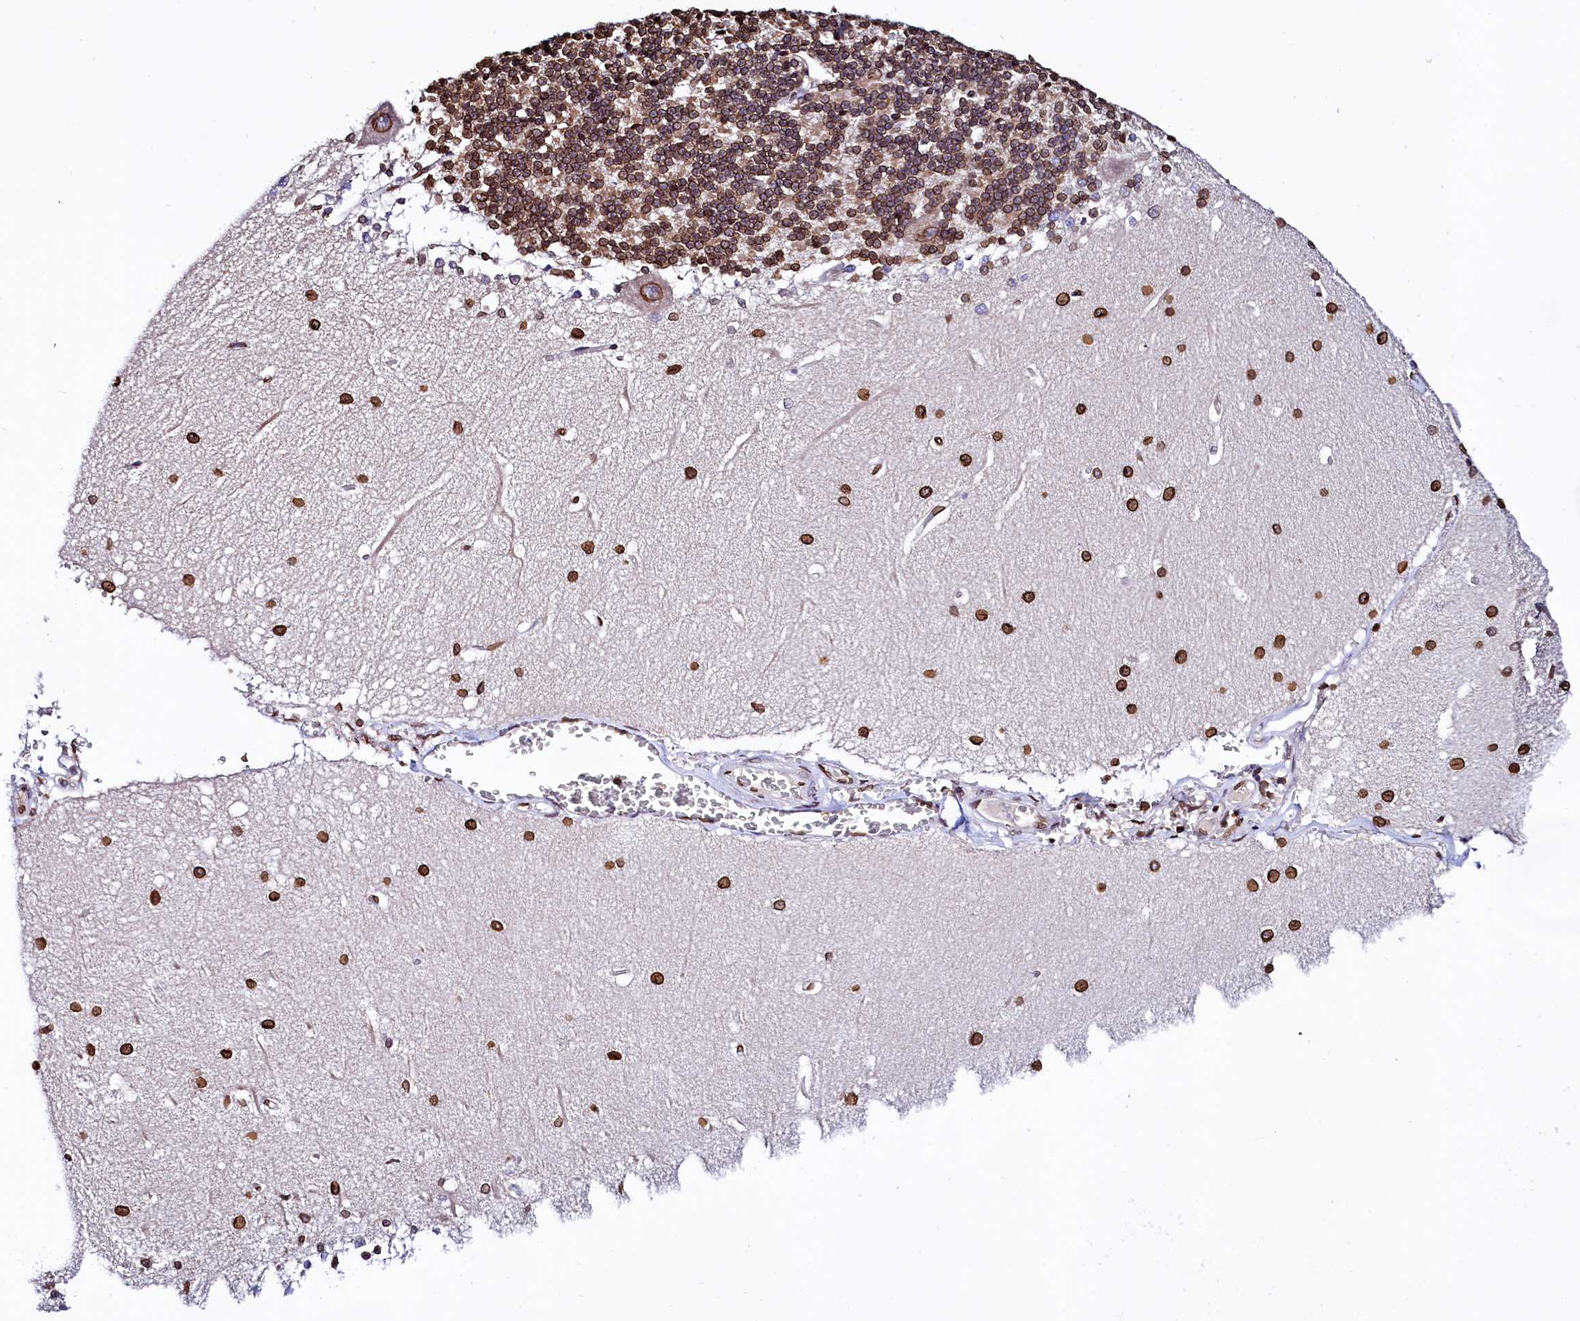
{"staining": {"intensity": "moderate", "quantity": ">75%", "location": "cytoplasmic/membranous,nuclear"}, "tissue": "cerebellum", "cell_type": "Cells in granular layer", "image_type": "normal", "snomed": [{"axis": "morphology", "description": "Normal tissue, NOS"}, {"axis": "topography", "description": "Cerebellum"}], "caption": "This micrograph reveals immunohistochemistry staining of benign human cerebellum, with medium moderate cytoplasmic/membranous,nuclear staining in approximately >75% of cells in granular layer.", "gene": "HAND1", "patient": {"sex": "male", "age": 37}}